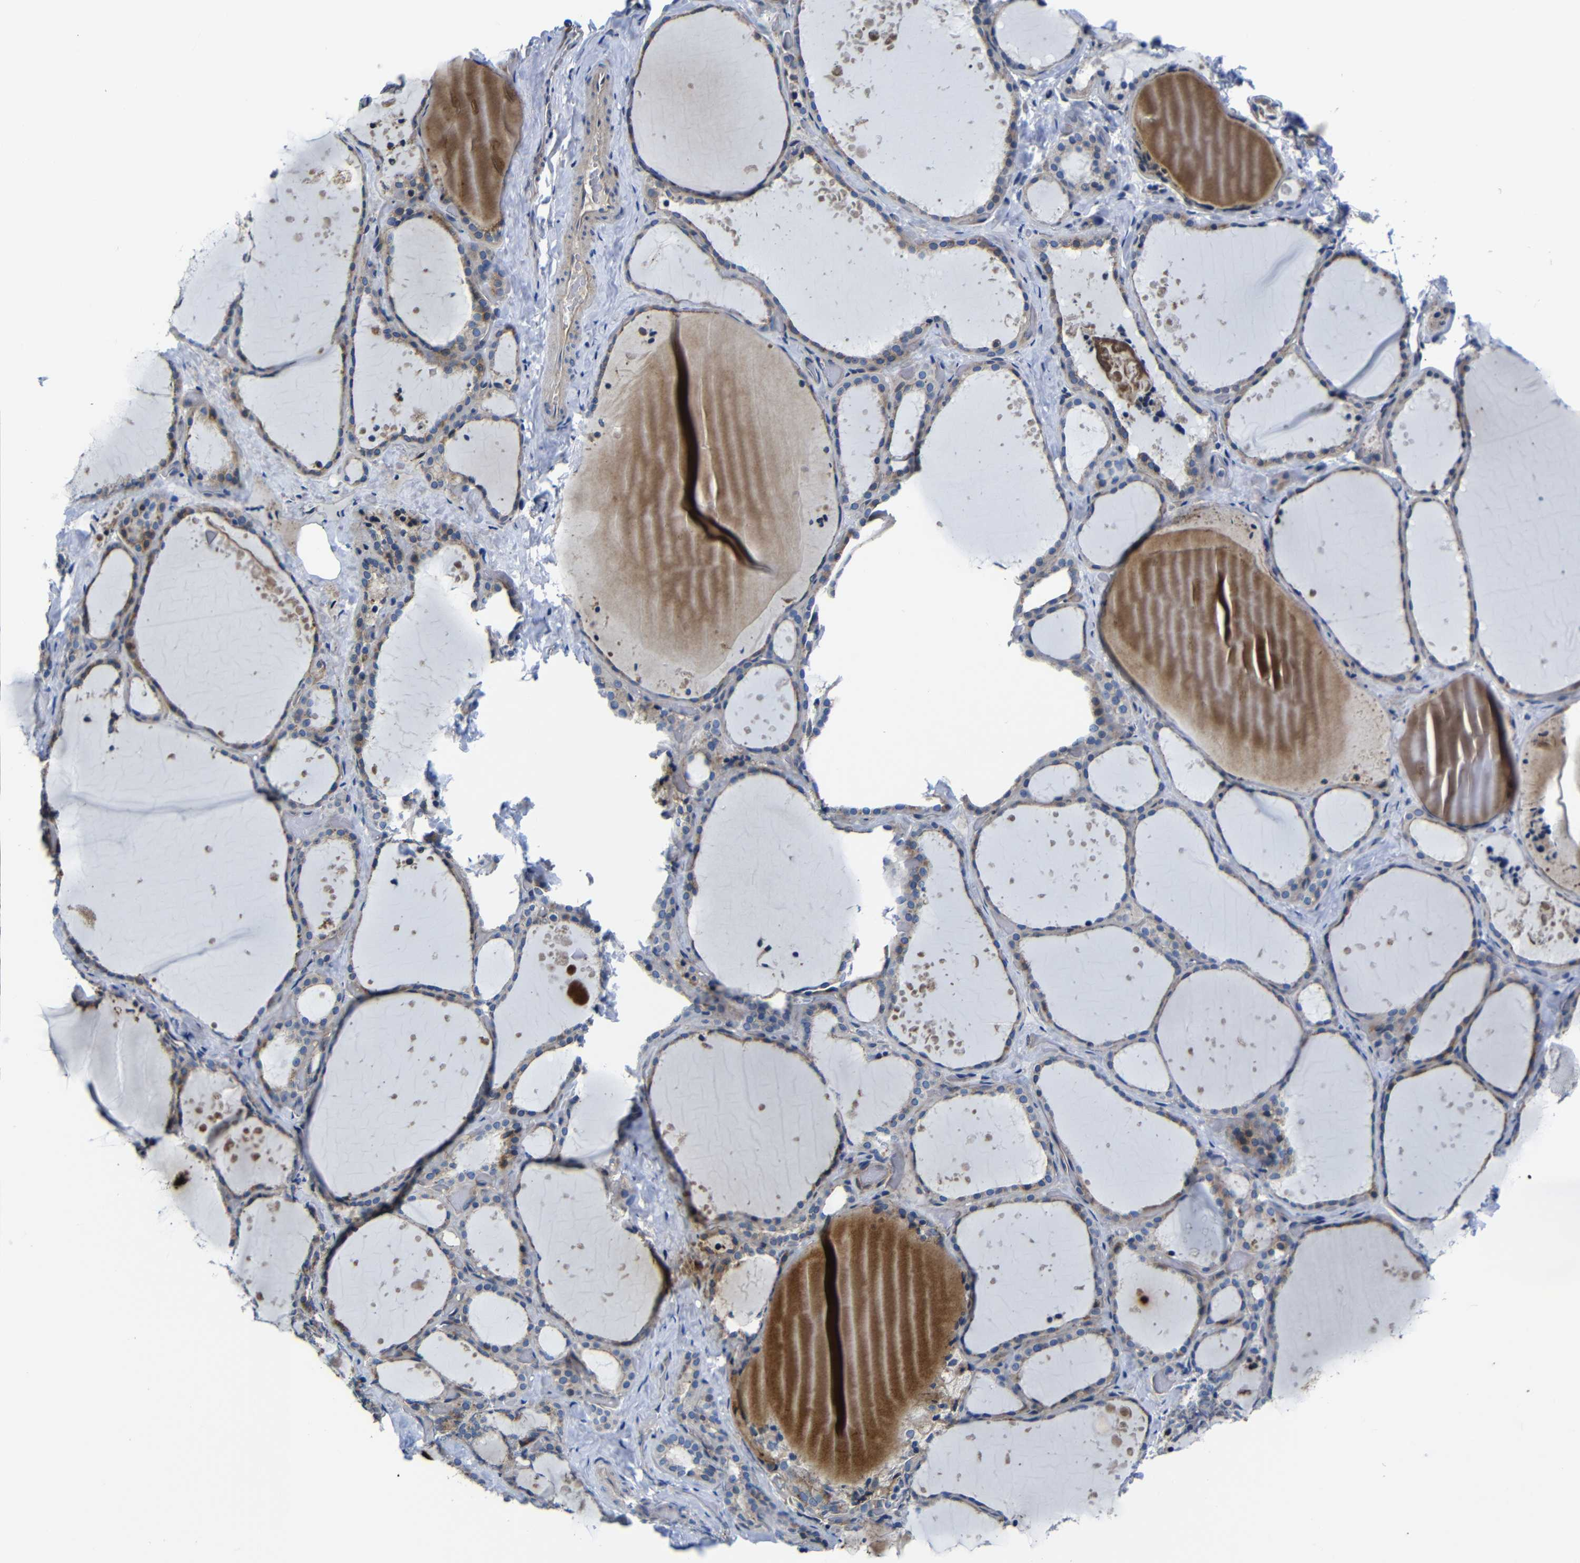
{"staining": {"intensity": "moderate", "quantity": ">75%", "location": "cytoplasmic/membranous"}, "tissue": "thyroid gland", "cell_type": "Glandular cells", "image_type": "normal", "snomed": [{"axis": "morphology", "description": "Normal tissue, NOS"}, {"axis": "topography", "description": "Thyroid gland"}], "caption": "The micrograph demonstrates a brown stain indicating the presence of a protein in the cytoplasmic/membranous of glandular cells in thyroid gland.", "gene": "AFDN", "patient": {"sex": "female", "age": 44}}